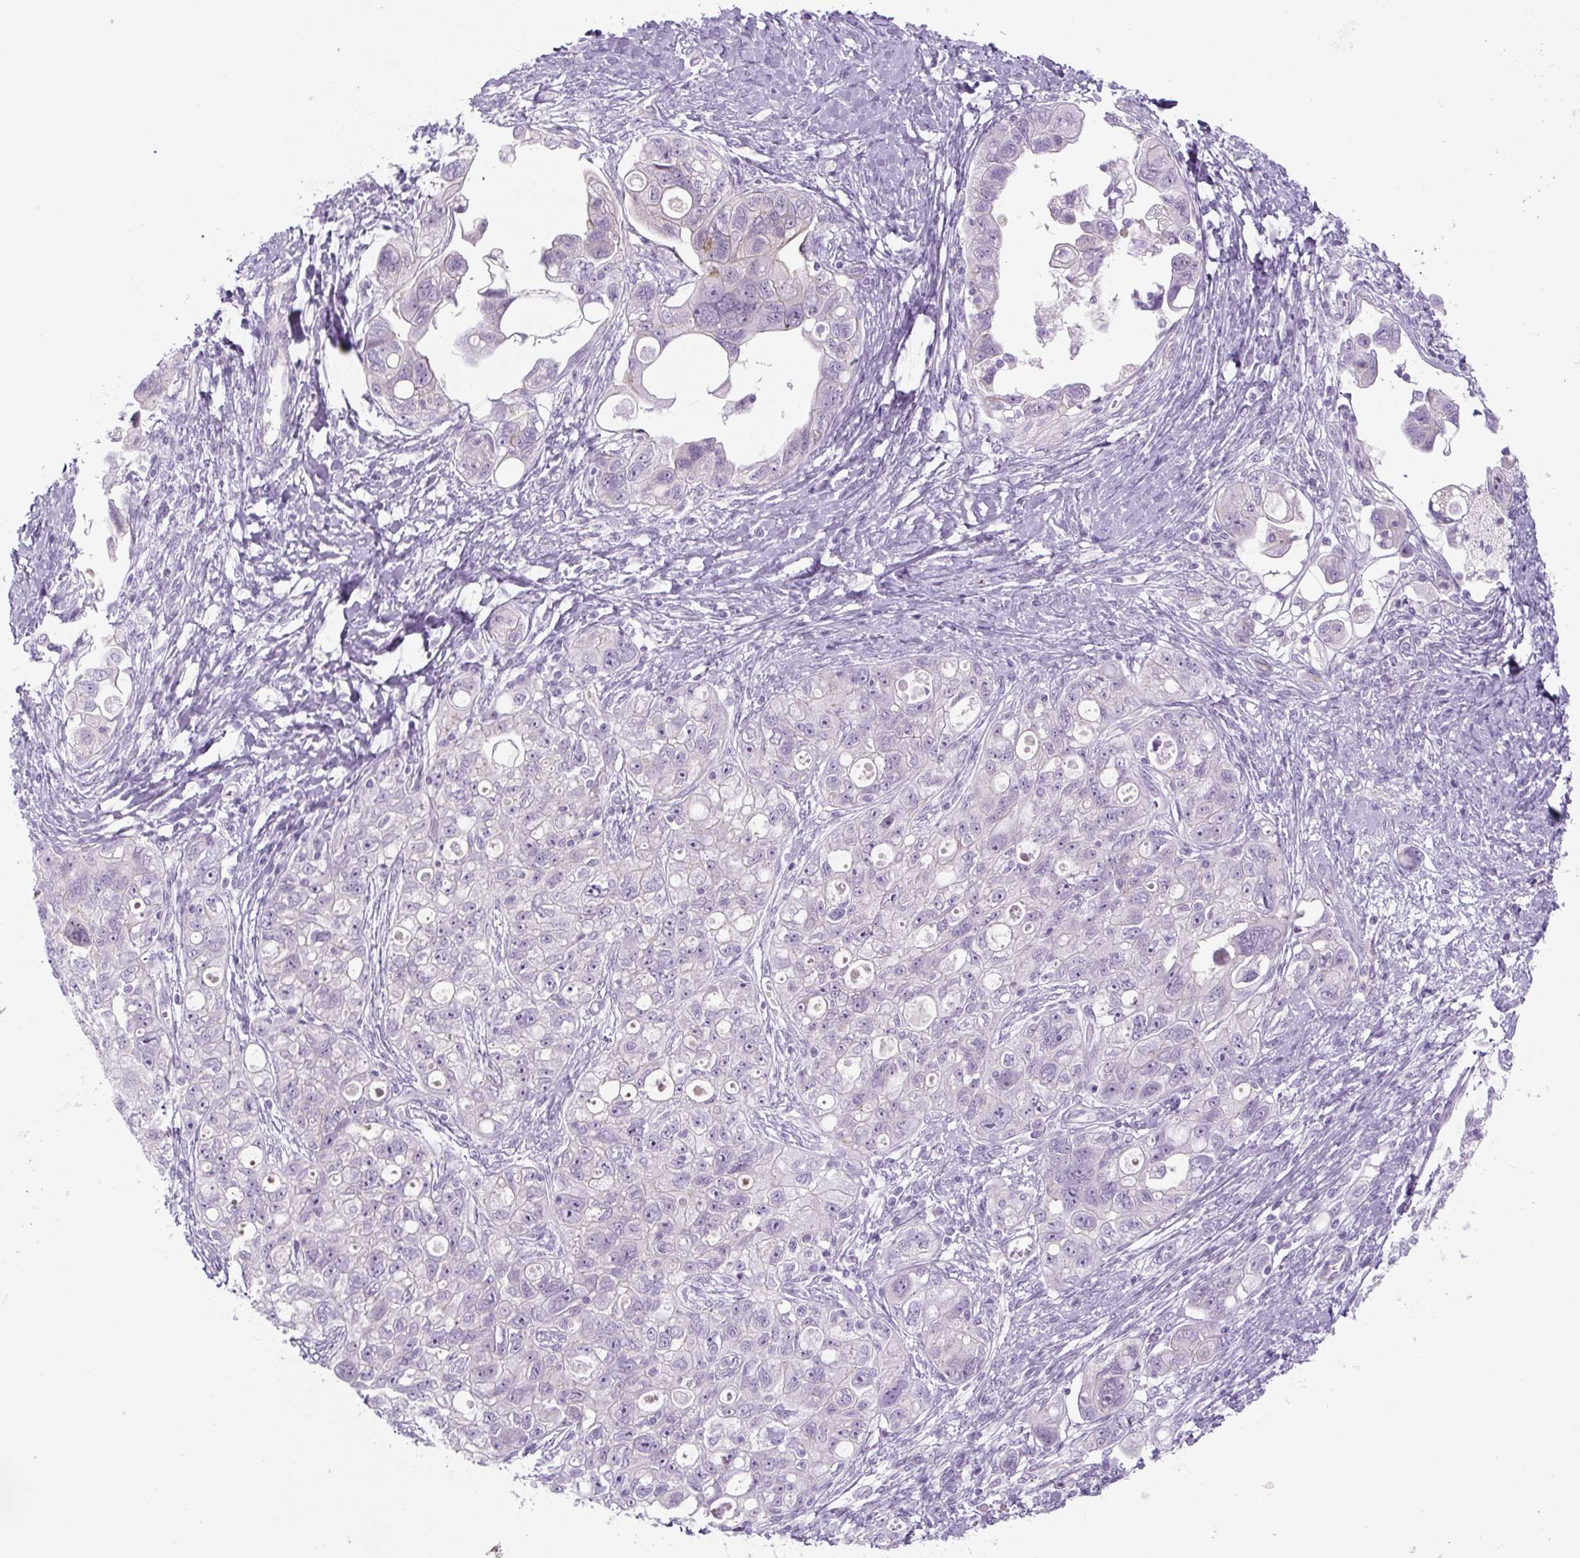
{"staining": {"intensity": "negative", "quantity": "none", "location": "none"}, "tissue": "ovarian cancer", "cell_type": "Tumor cells", "image_type": "cancer", "snomed": [{"axis": "morphology", "description": "Carcinoma, NOS"}, {"axis": "morphology", "description": "Cystadenocarcinoma, serous, NOS"}, {"axis": "topography", "description": "Ovary"}], "caption": "This is an immunohistochemistry micrograph of ovarian cancer (serous cystadenocarcinoma). There is no positivity in tumor cells.", "gene": "PRM1", "patient": {"sex": "female", "age": 69}}